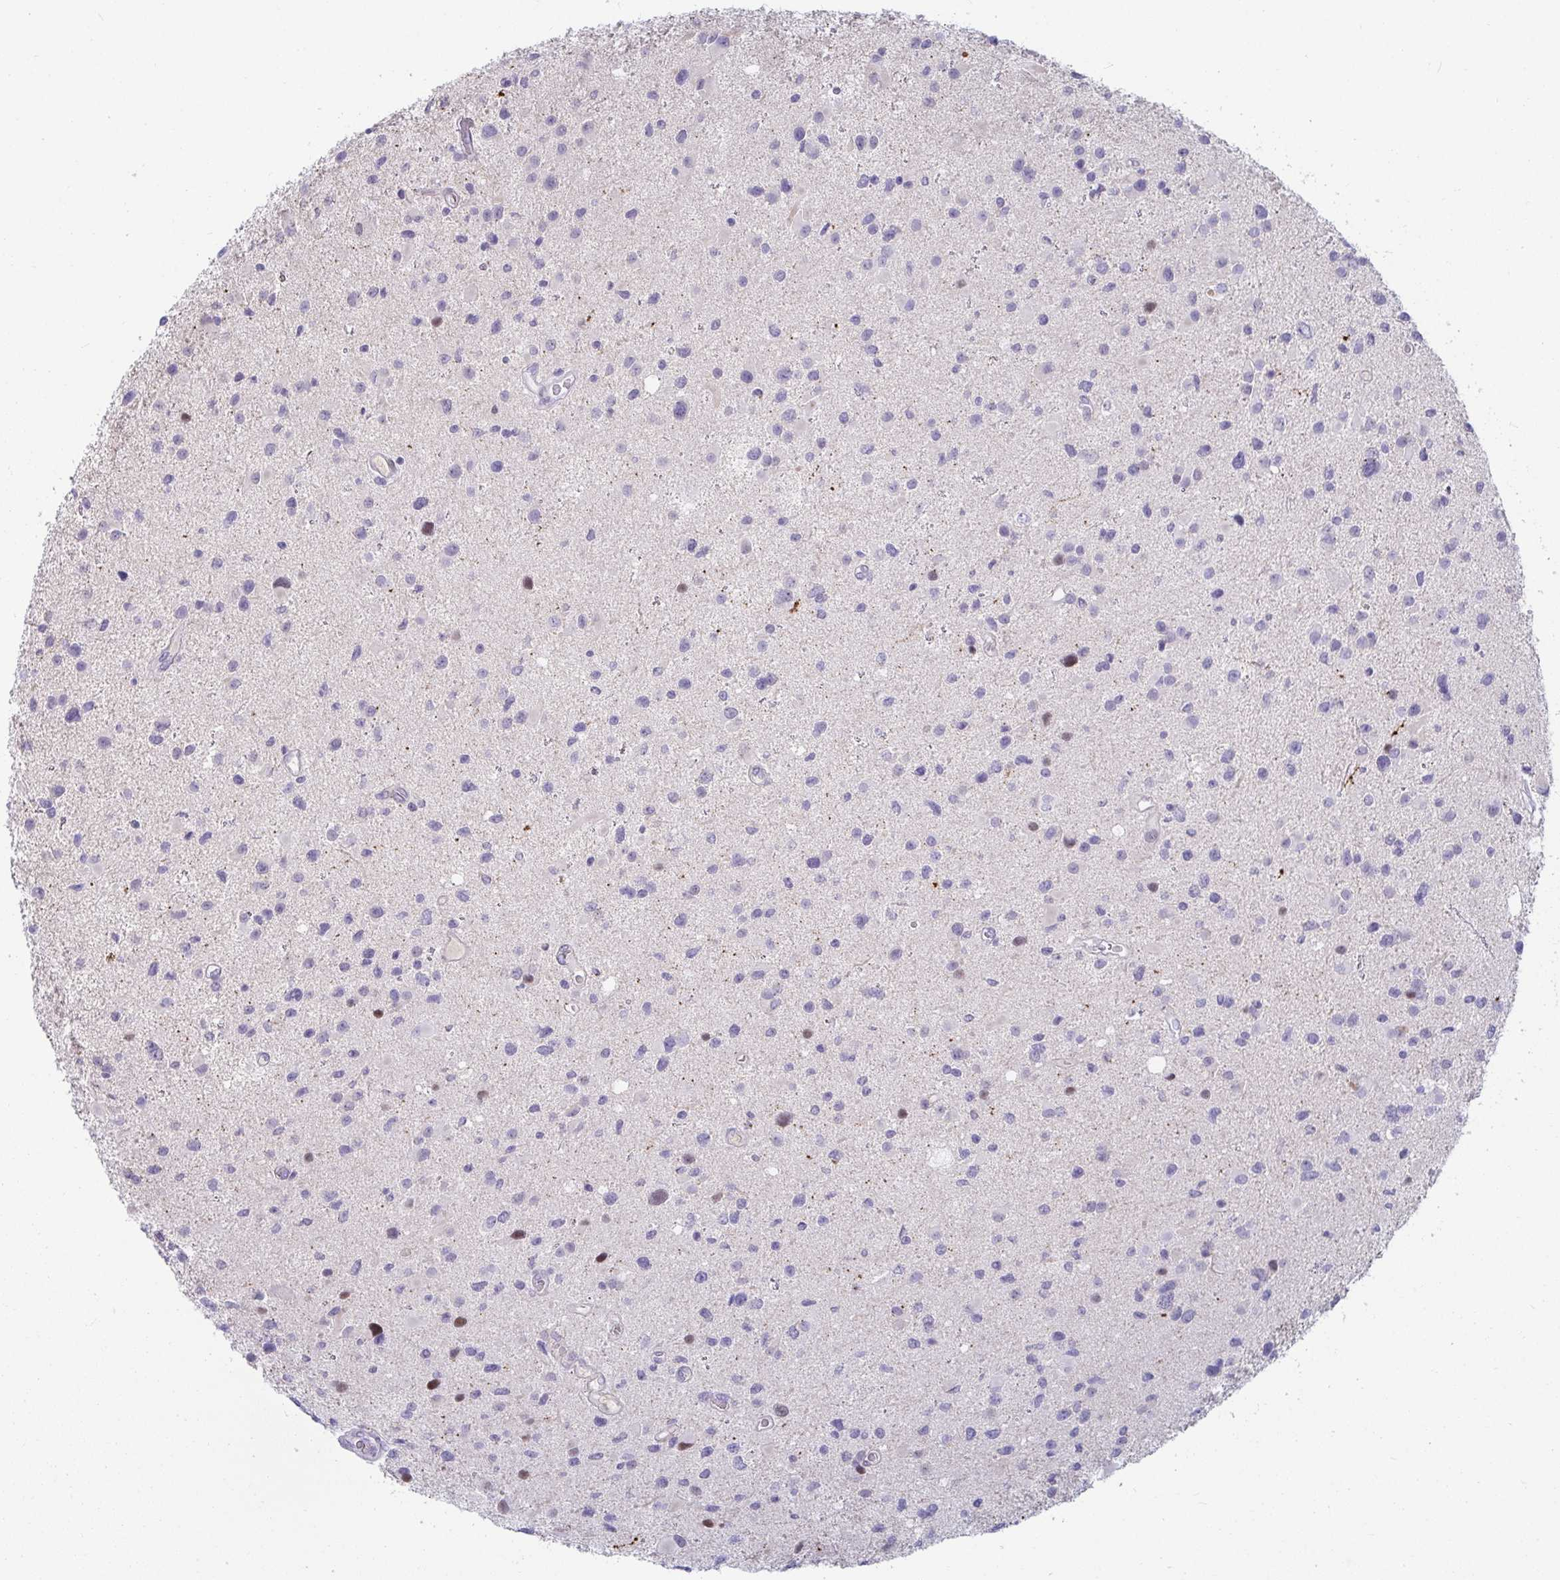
{"staining": {"intensity": "negative", "quantity": "none", "location": "none"}, "tissue": "glioma", "cell_type": "Tumor cells", "image_type": "cancer", "snomed": [{"axis": "morphology", "description": "Glioma, malignant, Low grade"}, {"axis": "topography", "description": "Brain"}], "caption": "Immunohistochemistry photomicrograph of neoplastic tissue: malignant glioma (low-grade) stained with DAB (3,3'-diaminobenzidine) reveals no significant protein staining in tumor cells.", "gene": "NPY", "patient": {"sex": "female", "age": 32}}